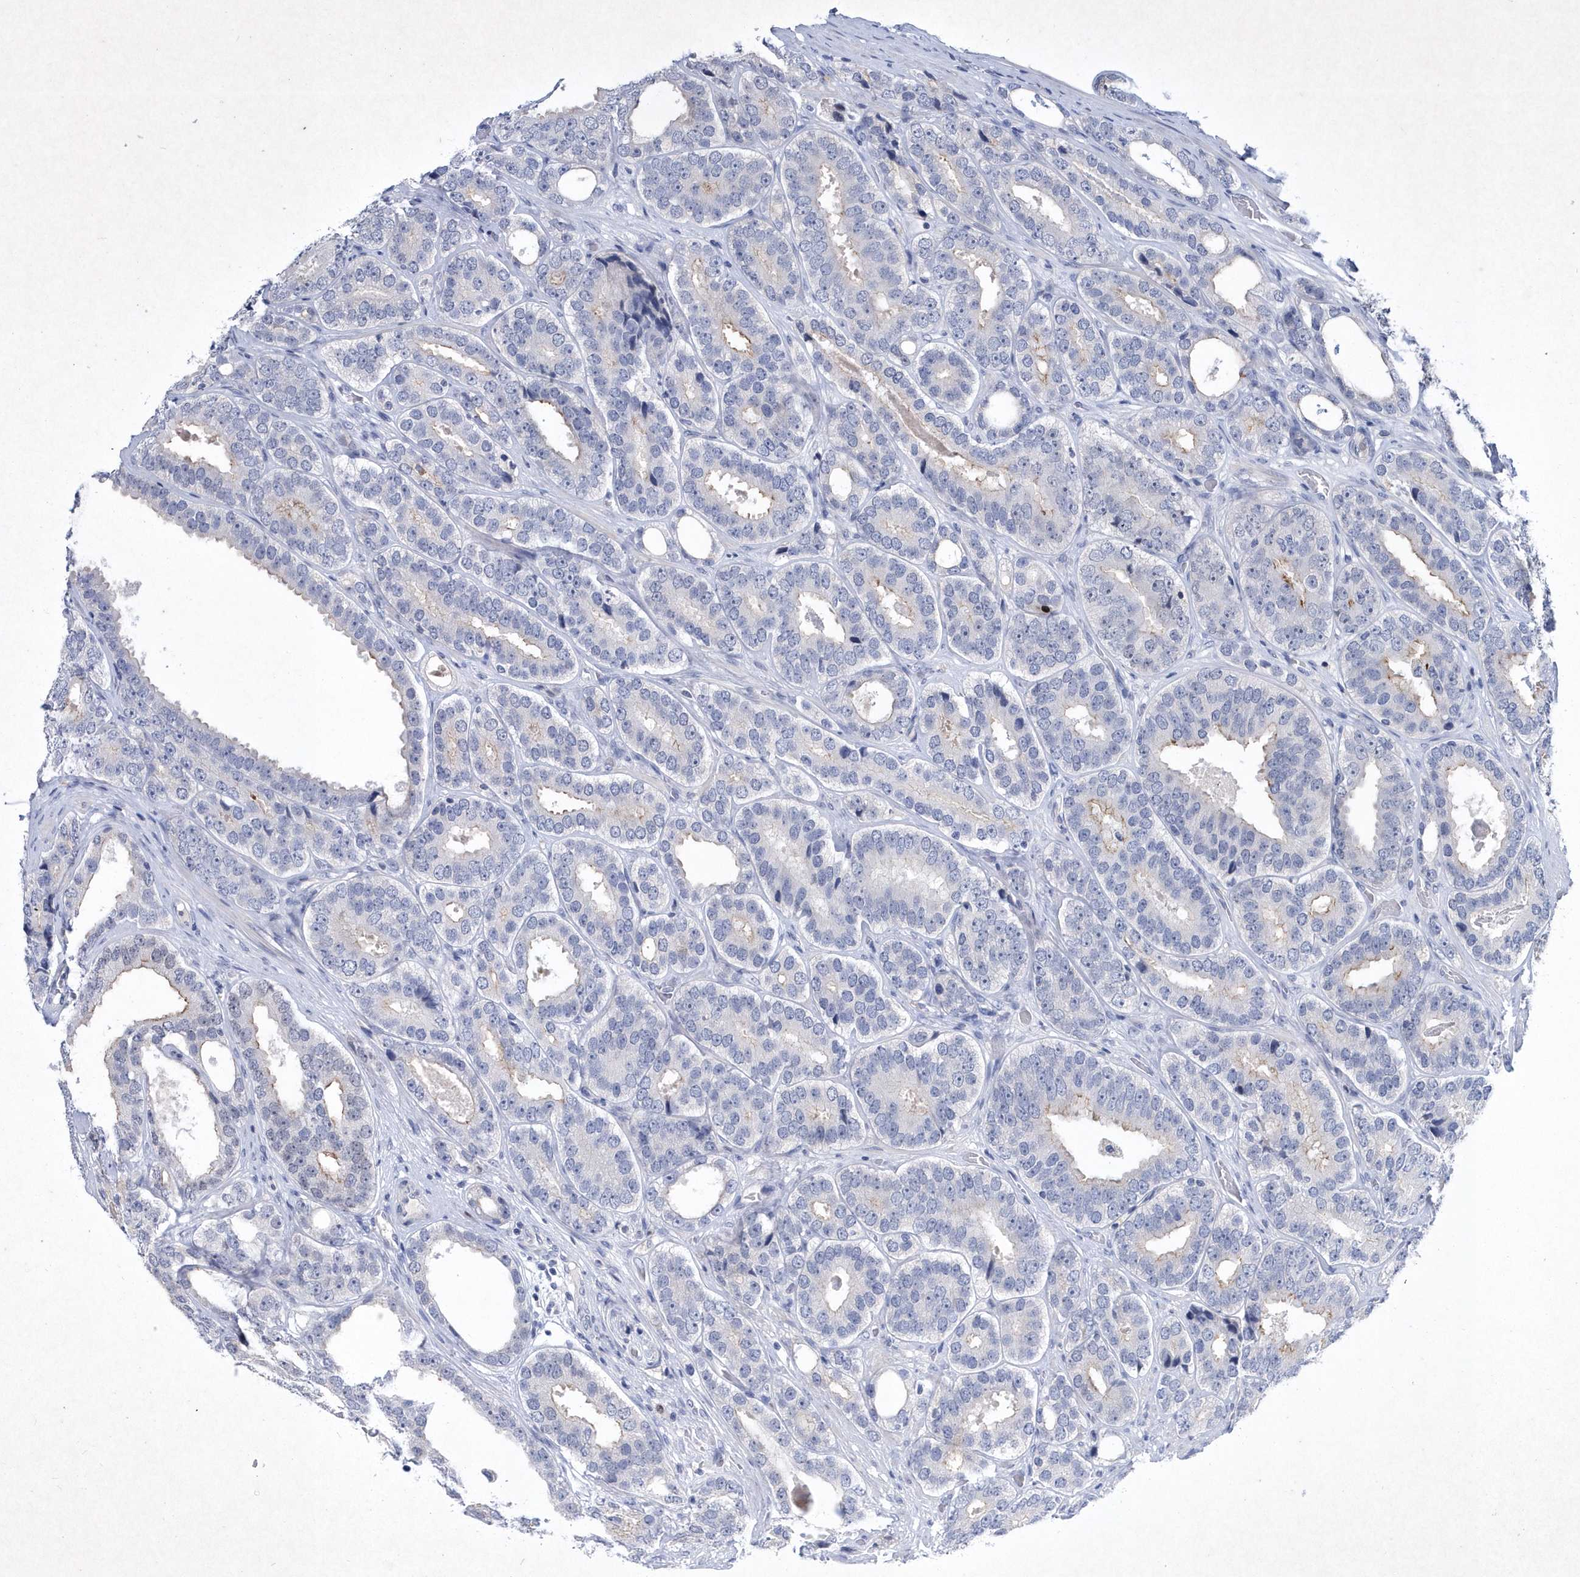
{"staining": {"intensity": "negative", "quantity": "none", "location": "none"}, "tissue": "prostate cancer", "cell_type": "Tumor cells", "image_type": "cancer", "snomed": [{"axis": "morphology", "description": "Adenocarcinoma, High grade"}, {"axis": "topography", "description": "Prostate"}], "caption": "An image of human prostate cancer is negative for staining in tumor cells. (Brightfield microscopy of DAB (3,3'-diaminobenzidine) immunohistochemistry (IHC) at high magnification).", "gene": "BHLHA15", "patient": {"sex": "male", "age": 56}}